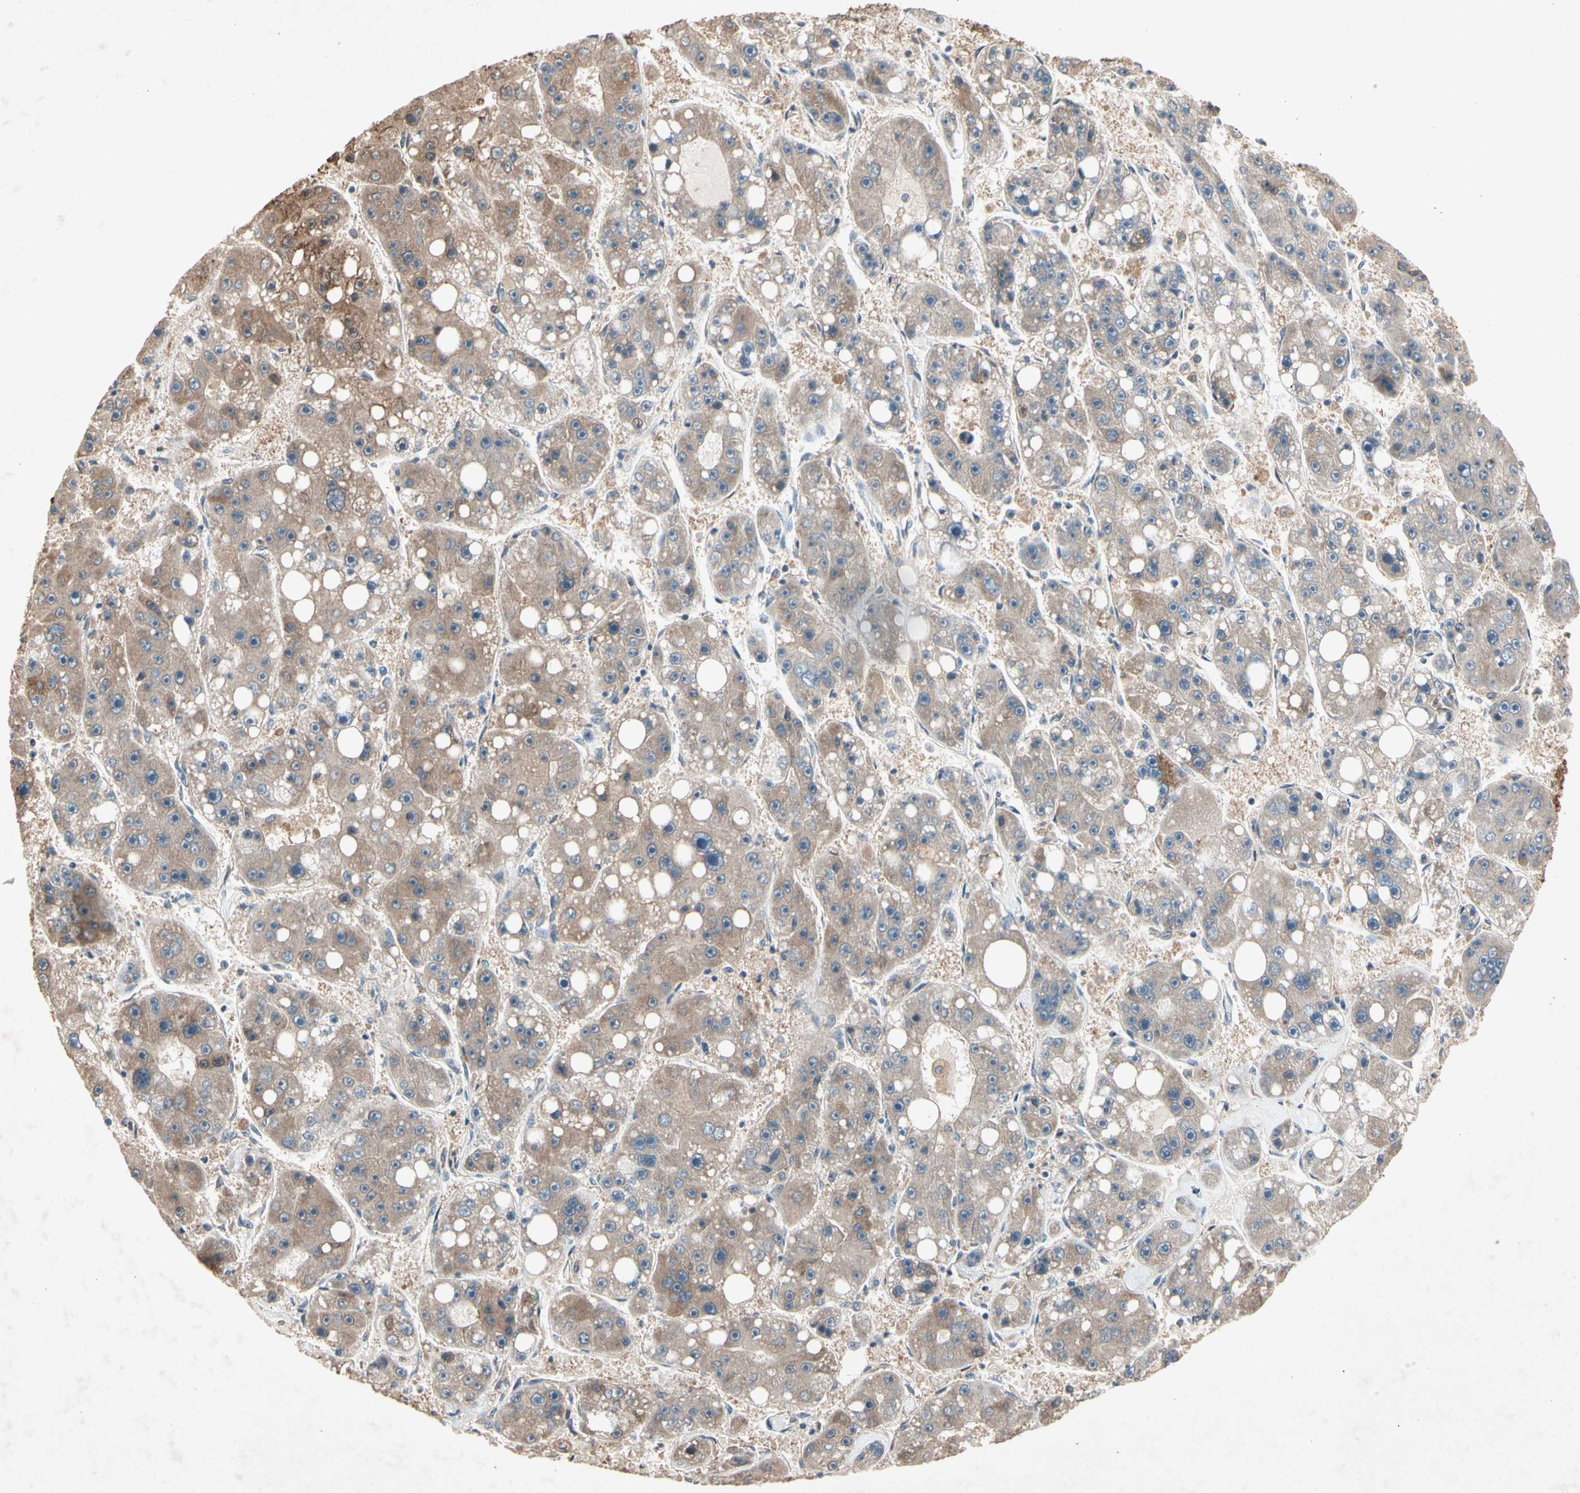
{"staining": {"intensity": "moderate", "quantity": ">75%", "location": "cytoplasmic/membranous"}, "tissue": "liver cancer", "cell_type": "Tumor cells", "image_type": "cancer", "snomed": [{"axis": "morphology", "description": "Carcinoma, Hepatocellular, NOS"}, {"axis": "topography", "description": "Liver"}], "caption": "Brown immunohistochemical staining in liver cancer shows moderate cytoplasmic/membranous staining in approximately >75% of tumor cells. (DAB (3,3'-diaminobenzidine) IHC, brown staining for protein, blue staining for nuclei).", "gene": "PRDX4", "patient": {"sex": "female", "age": 61}}